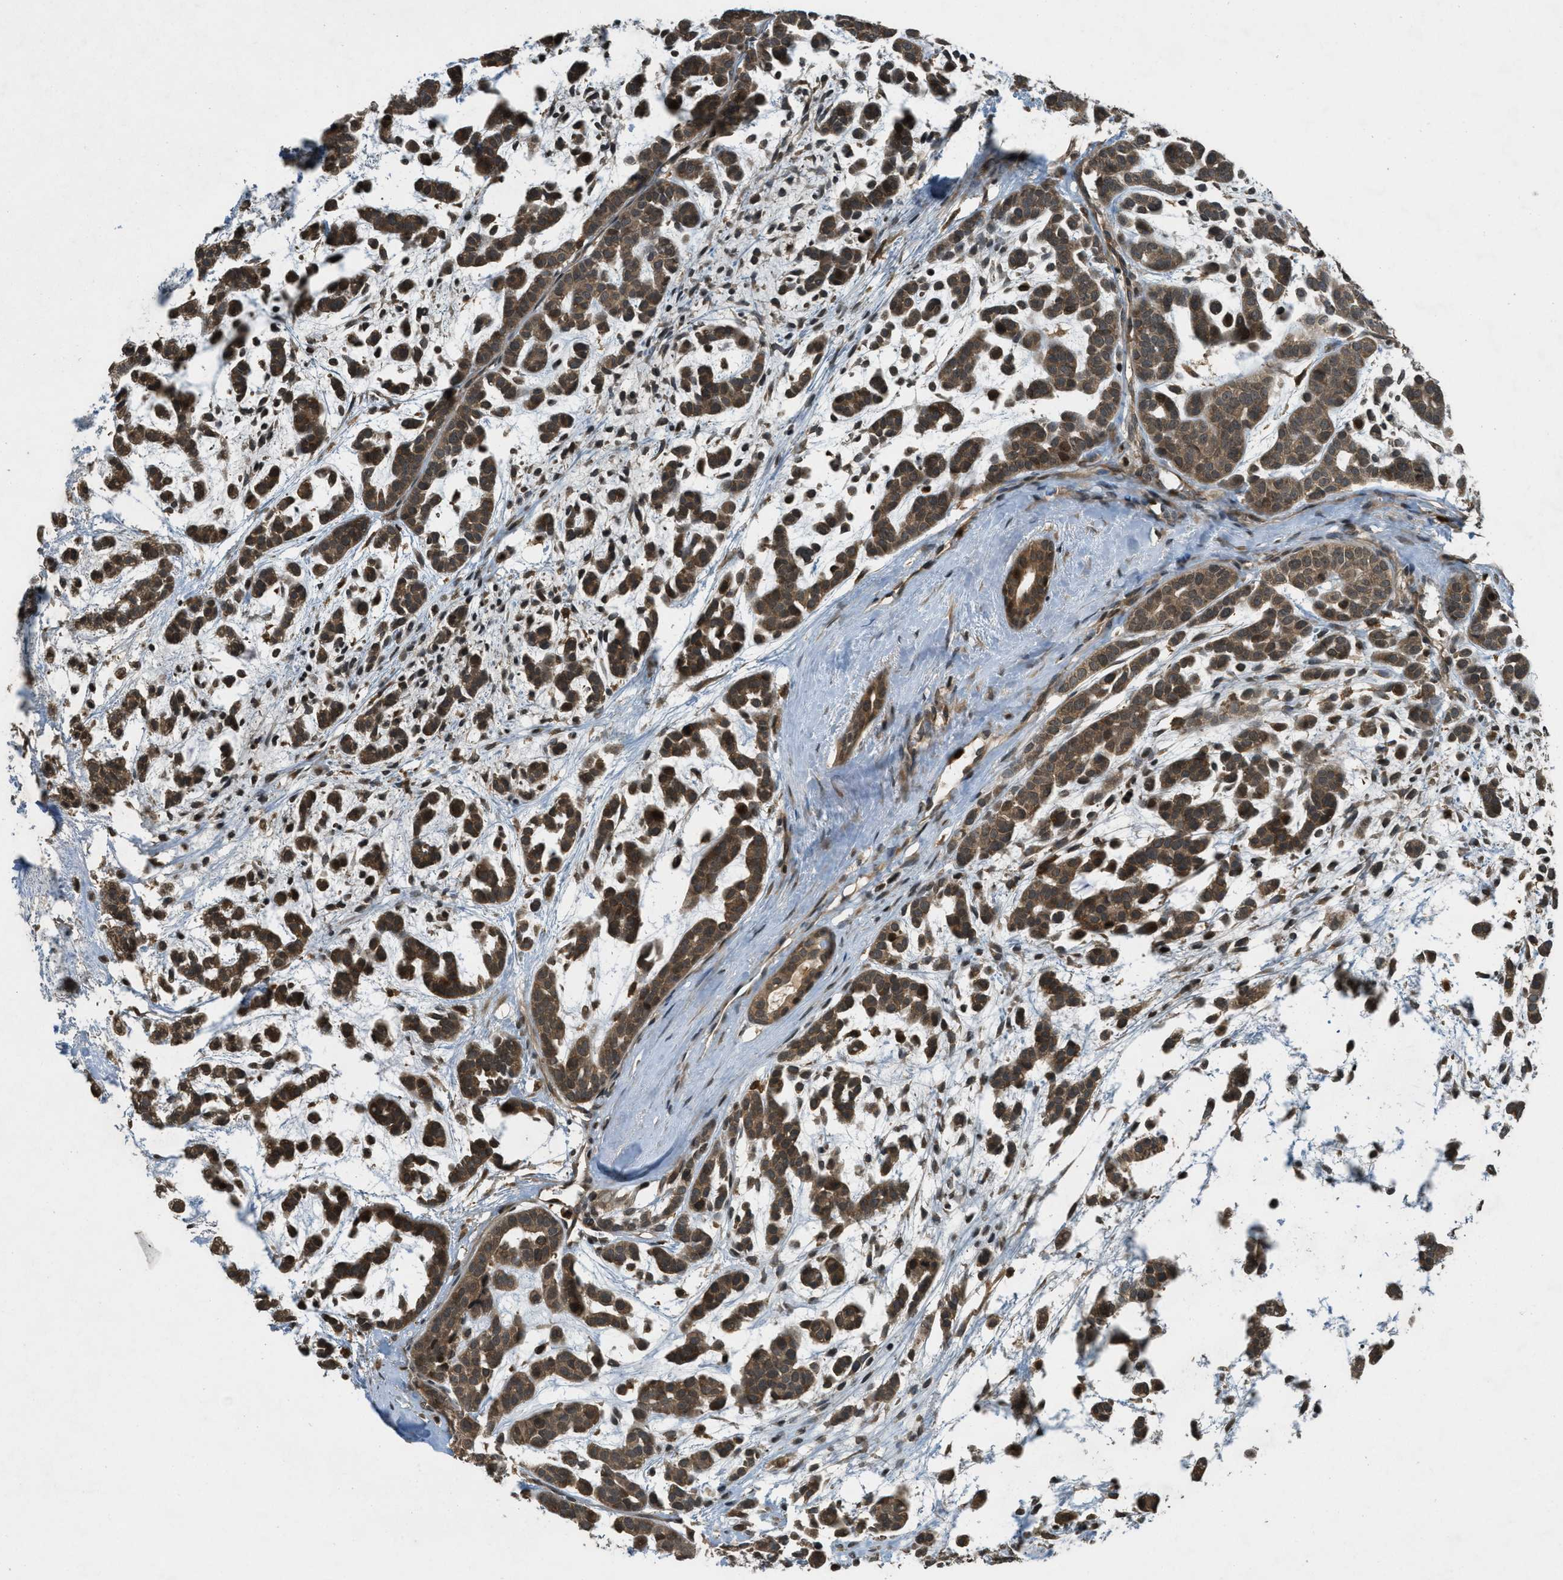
{"staining": {"intensity": "moderate", "quantity": ">75%", "location": "cytoplasmic/membranous"}, "tissue": "head and neck cancer", "cell_type": "Tumor cells", "image_type": "cancer", "snomed": [{"axis": "morphology", "description": "Adenocarcinoma, NOS"}, {"axis": "morphology", "description": "Adenoma, NOS"}, {"axis": "topography", "description": "Head-Neck"}], "caption": "Head and neck cancer was stained to show a protein in brown. There is medium levels of moderate cytoplasmic/membranous expression in about >75% of tumor cells.", "gene": "ATG7", "patient": {"sex": "female", "age": 55}}